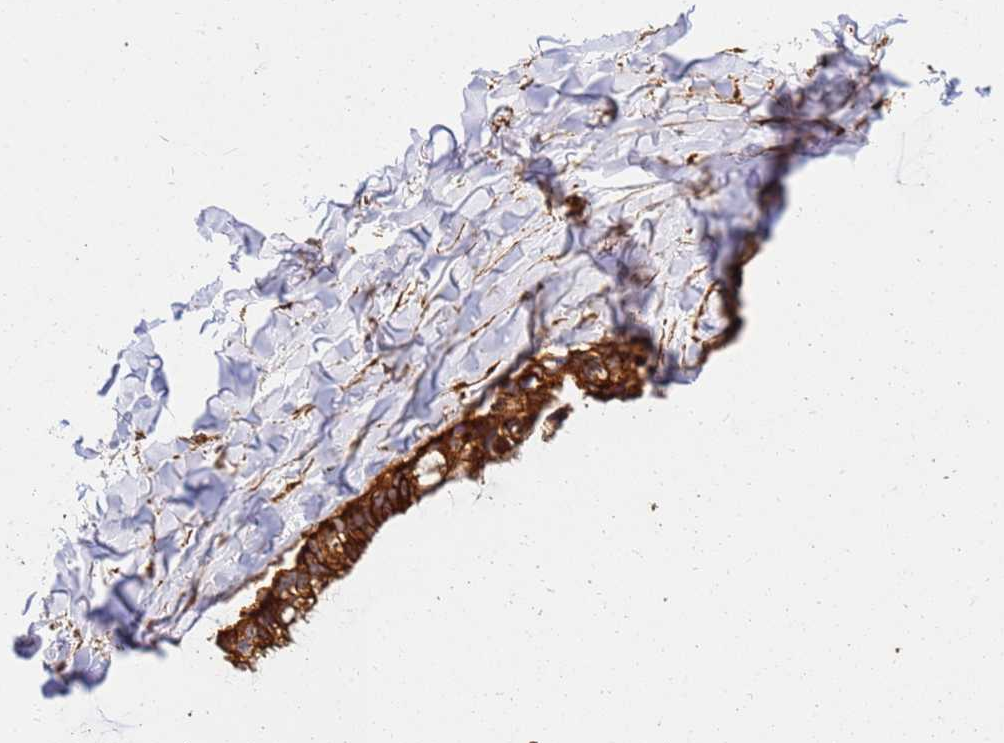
{"staining": {"intensity": "strong", "quantity": ">75%", "location": "cytoplasmic/membranous"}, "tissue": "ovarian cancer", "cell_type": "Tumor cells", "image_type": "cancer", "snomed": [{"axis": "morphology", "description": "Cystadenocarcinoma, mucinous, NOS"}, {"axis": "topography", "description": "Ovary"}], "caption": "Human ovarian cancer (mucinous cystadenocarcinoma) stained with a brown dye exhibits strong cytoplasmic/membranous positive staining in about >75% of tumor cells.", "gene": "DVL3", "patient": {"sex": "female", "age": 39}}